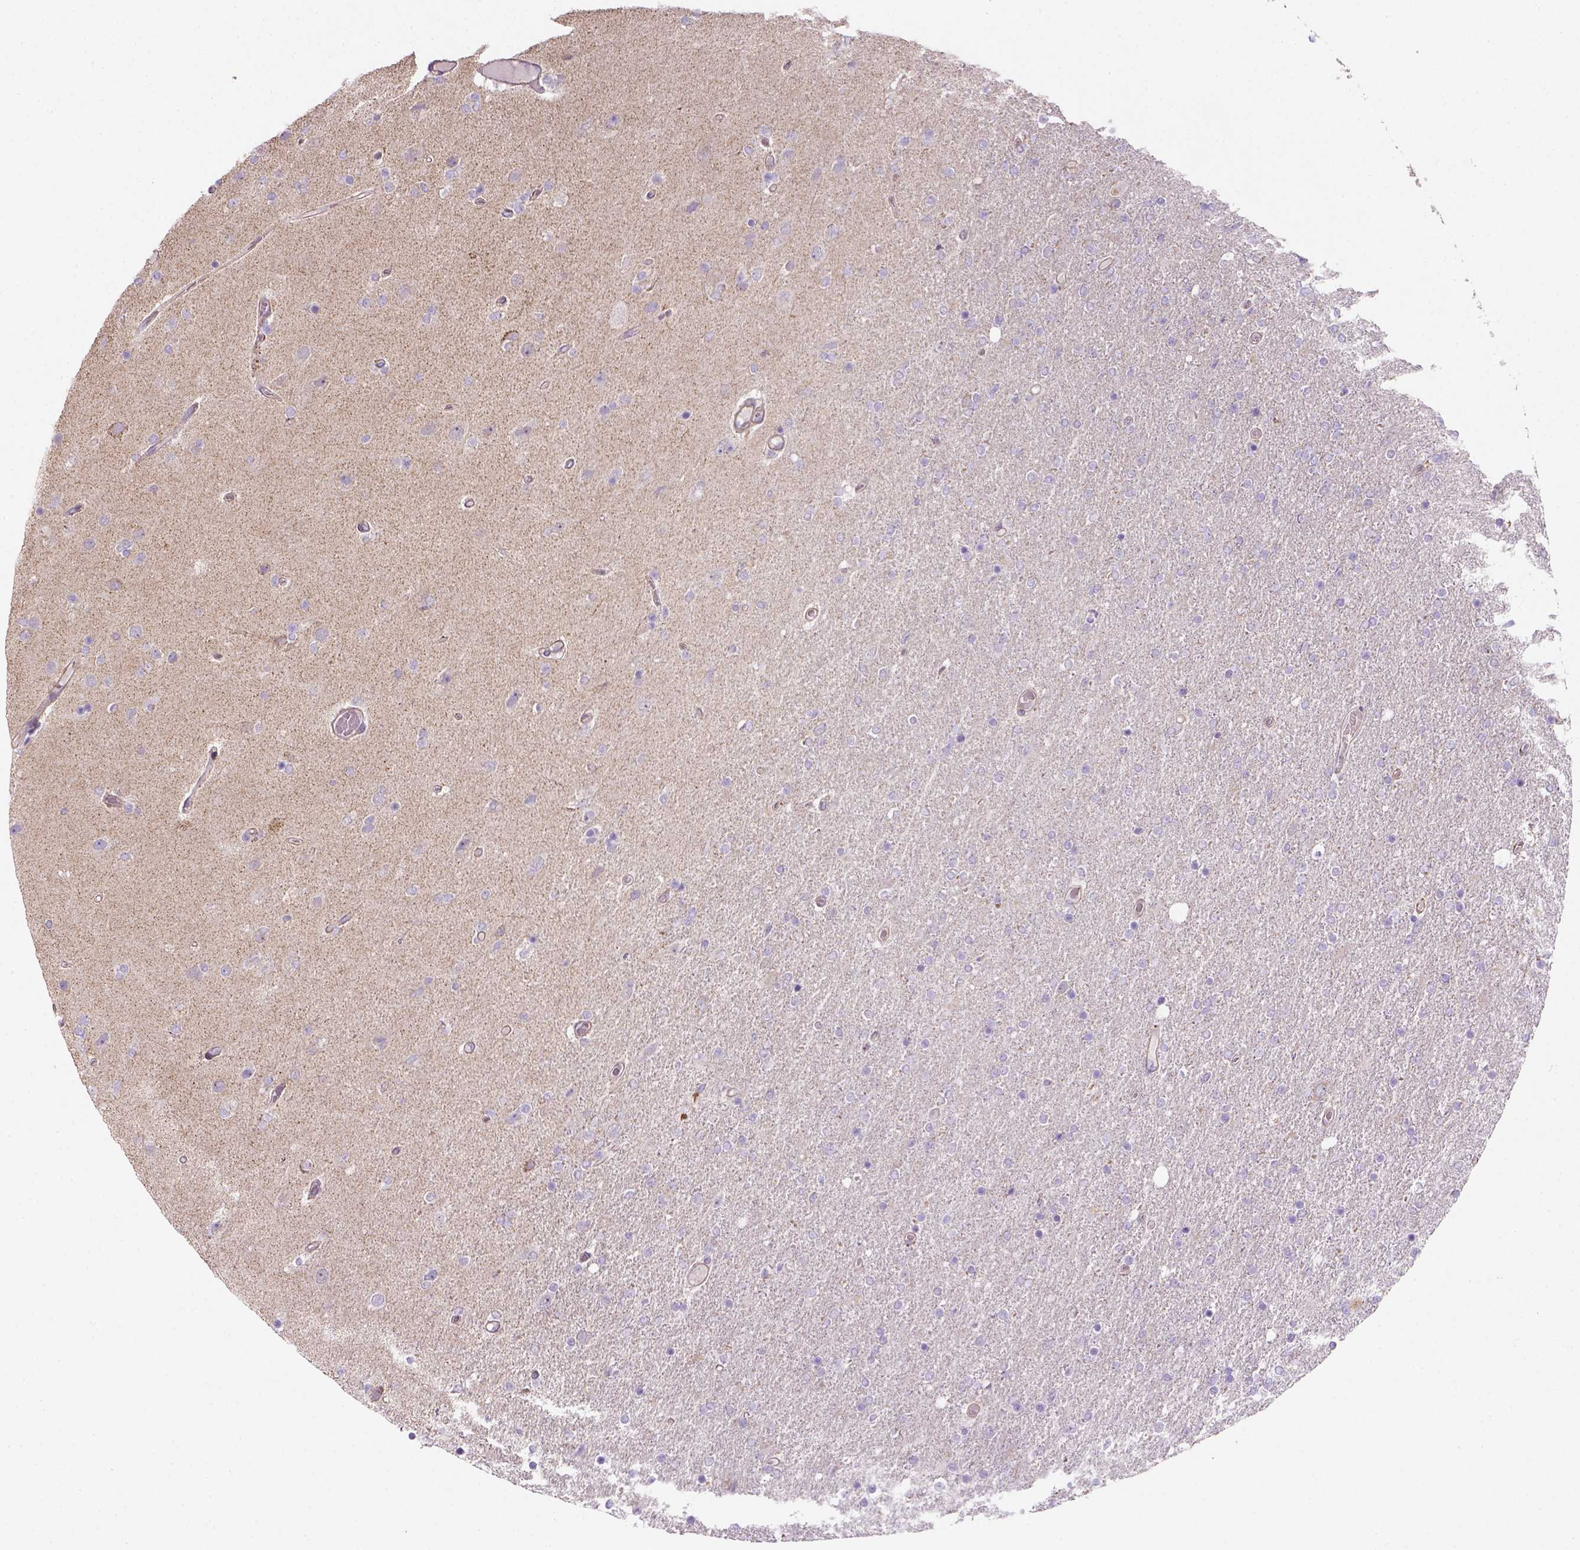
{"staining": {"intensity": "negative", "quantity": "none", "location": "none"}, "tissue": "glioma", "cell_type": "Tumor cells", "image_type": "cancer", "snomed": [{"axis": "morphology", "description": "Glioma, malignant, High grade"}, {"axis": "topography", "description": "Cerebral cortex"}], "caption": "This is an immunohistochemistry histopathology image of human malignant glioma (high-grade). There is no positivity in tumor cells.", "gene": "HTRA1", "patient": {"sex": "male", "age": 70}}